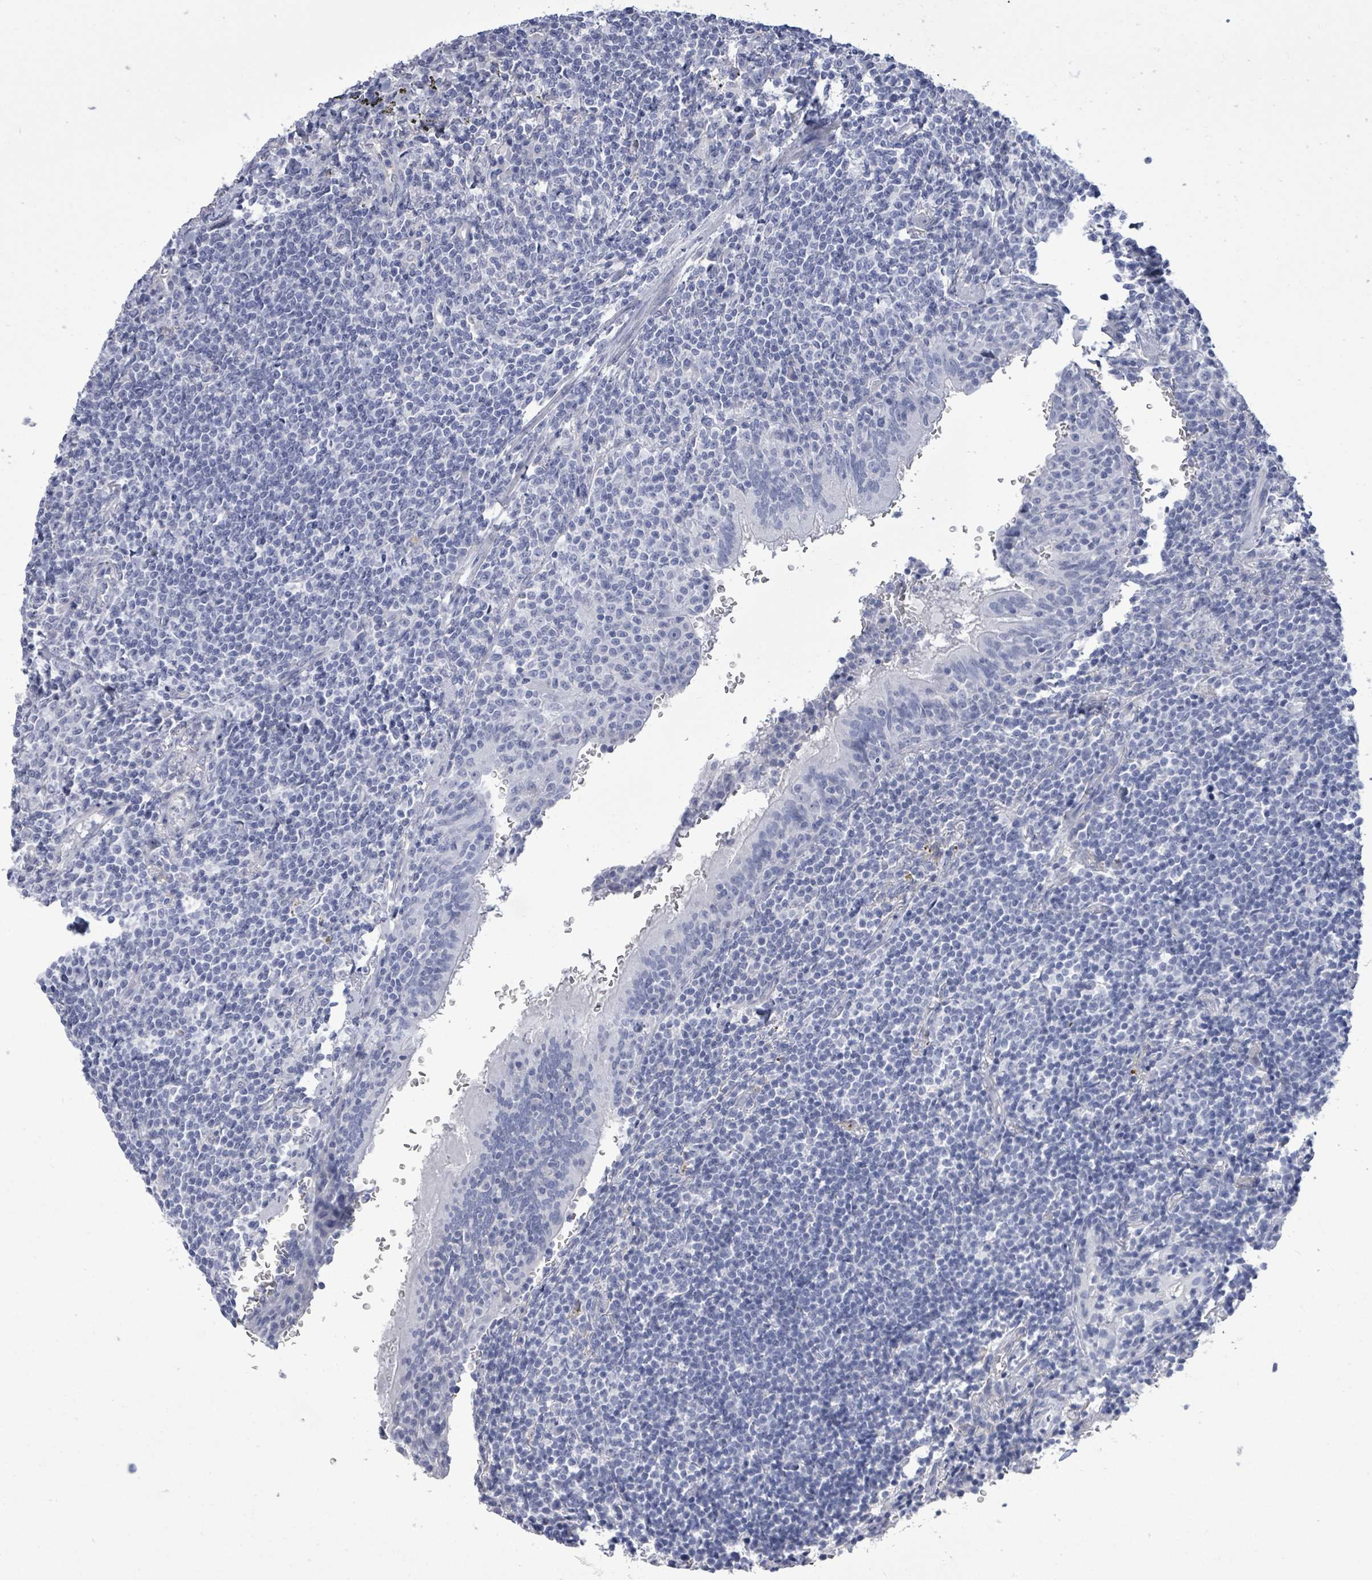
{"staining": {"intensity": "negative", "quantity": "none", "location": "none"}, "tissue": "lymphoma", "cell_type": "Tumor cells", "image_type": "cancer", "snomed": [{"axis": "morphology", "description": "Malignant lymphoma, non-Hodgkin's type, Low grade"}, {"axis": "topography", "description": "Lung"}], "caption": "Malignant lymphoma, non-Hodgkin's type (low-grade) was stained to show a protein in brown. There is no significant expression in tumor cells.", "gene": "CT45A5", "patient": {"sex": "female", "age": 71}}